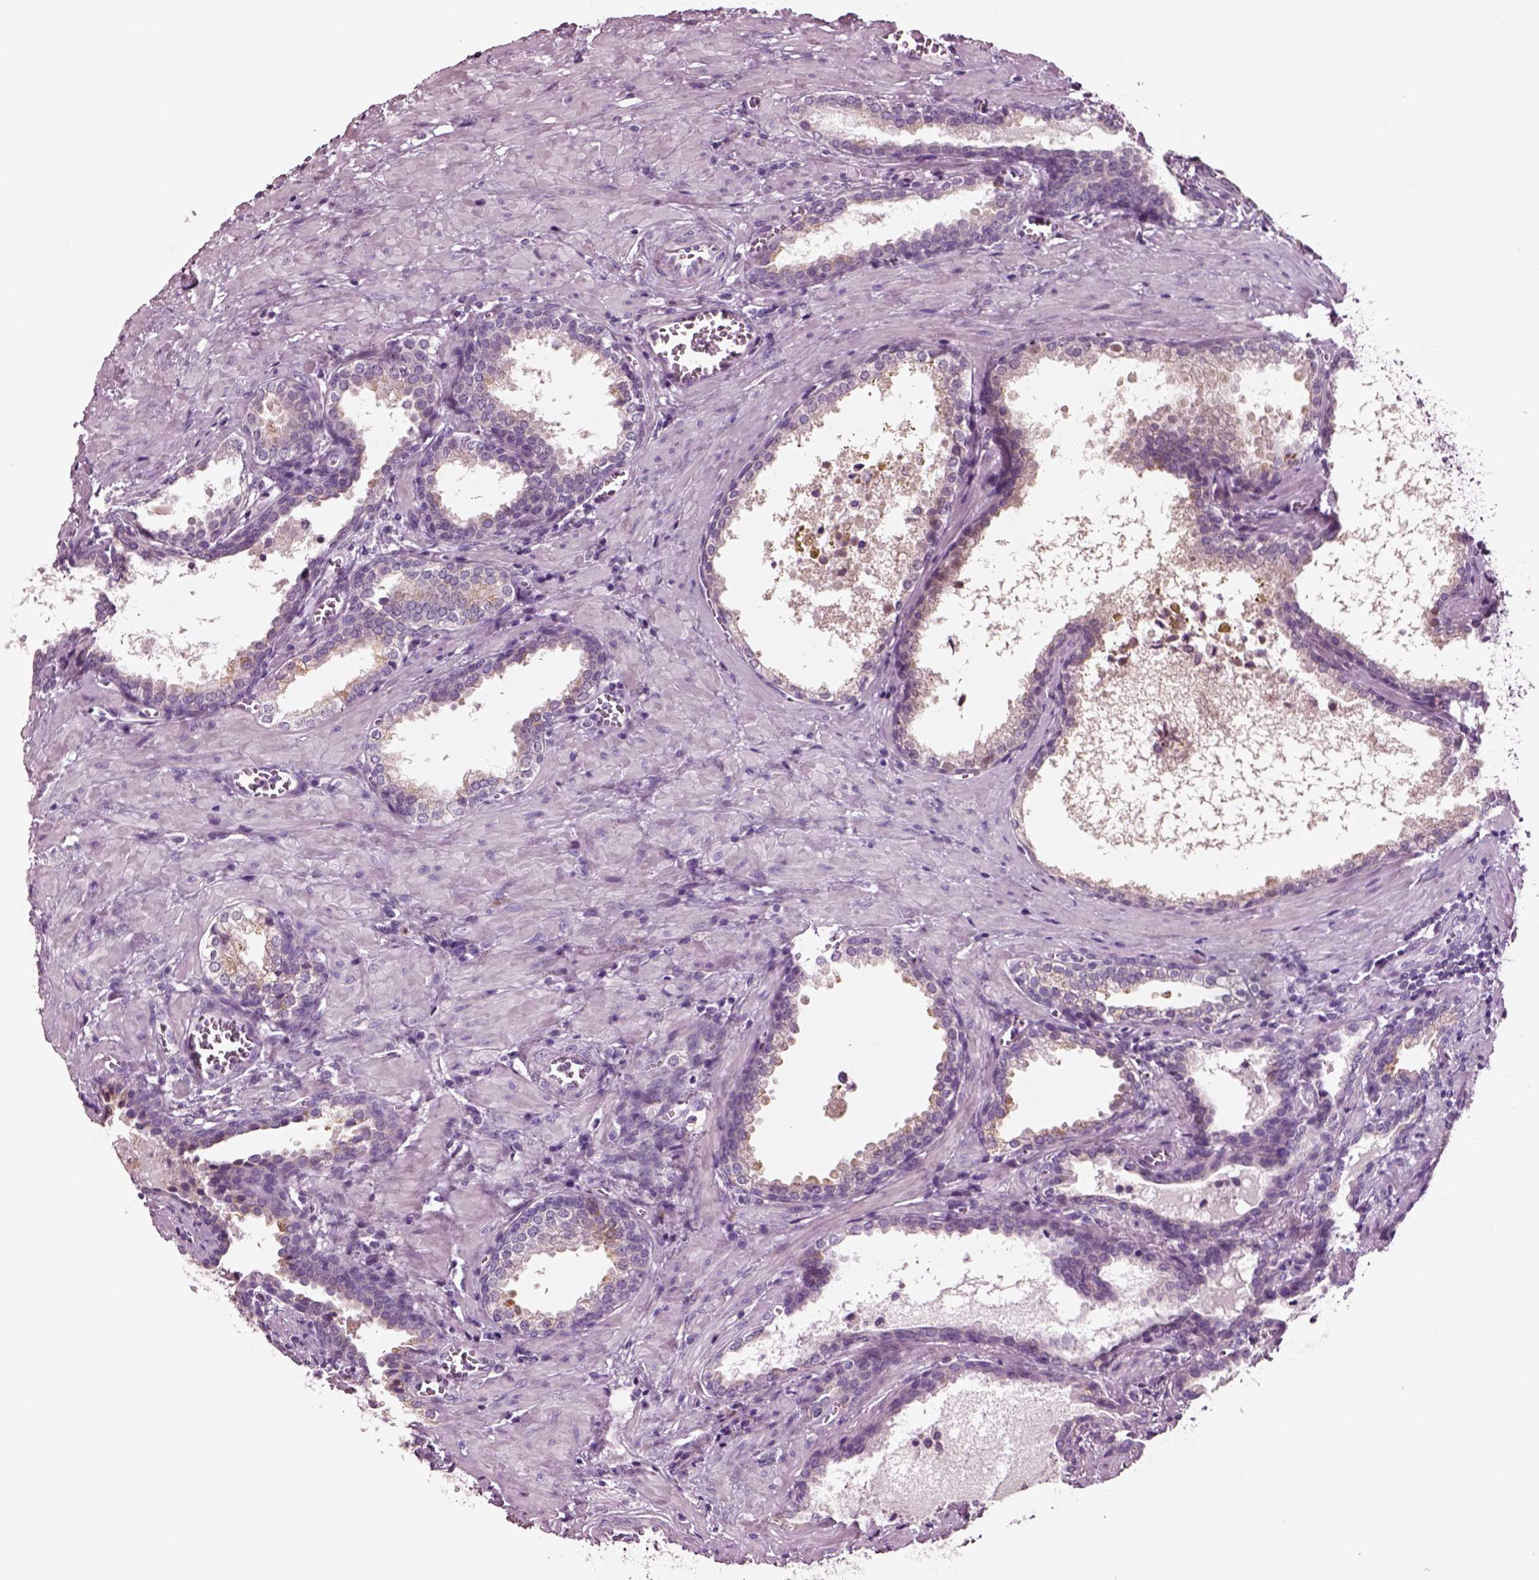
{"staining": {"intensity": "negative", "quantity": "none", "location": "none"}, "tissue": "prostate cancer", "cell_type": "Tumor cells", "image_type": "cancer", "snomed": [{"axis": "morphology", "description": "Adenocarcinoma, NOS"}, {"axis": "topography", "description": "Prostate and seminal vesicle, NOS"}], "caption": "Immunohistochemical staining of prostate cancer displays no significant expression in tumor cells.", "gene": "NMRK2", "patient": {"sex": "male", "age": 63}}